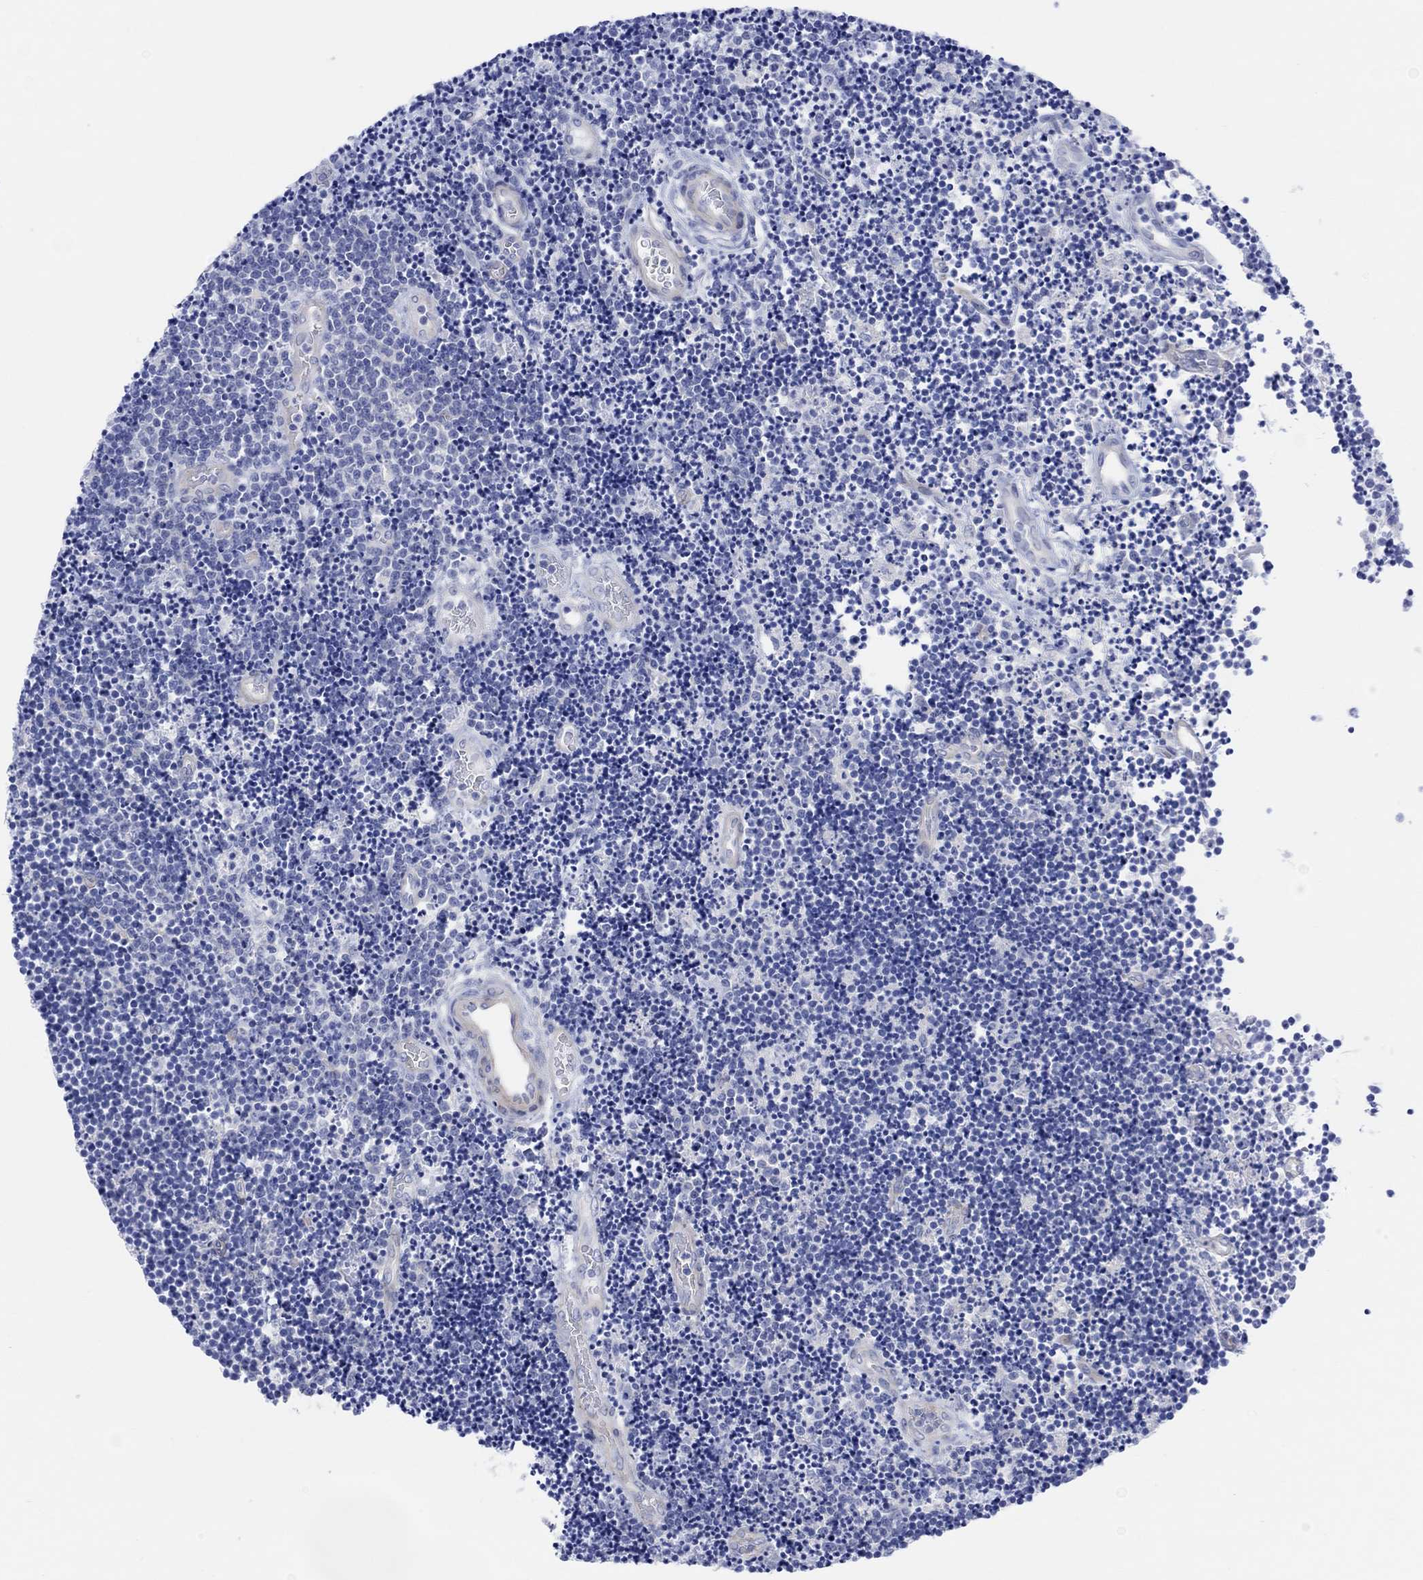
{"staining": {"intensity": "negative", "quantity": "none", "location": "none"}, "tissue": "lymphoma", "cell_type": "Tumor cells", "image_type": "cancer", "snomed": [{"axis": "morphology", "description": "Malignant lymphoma, non-Hodgkin's type, Low grade"}, {"axis": "topography", "description": "Brain"}], "caption": "Immunohistochemistry photomicrograph of neoplastic tissue: human malignant lymphoma, non-Hodgkin's type (low-grade) stained with DAB reveals no significant protein staining in tumor cells.", "gene": "TLDC2", "patient": {"sex": "female", "age": 66}}